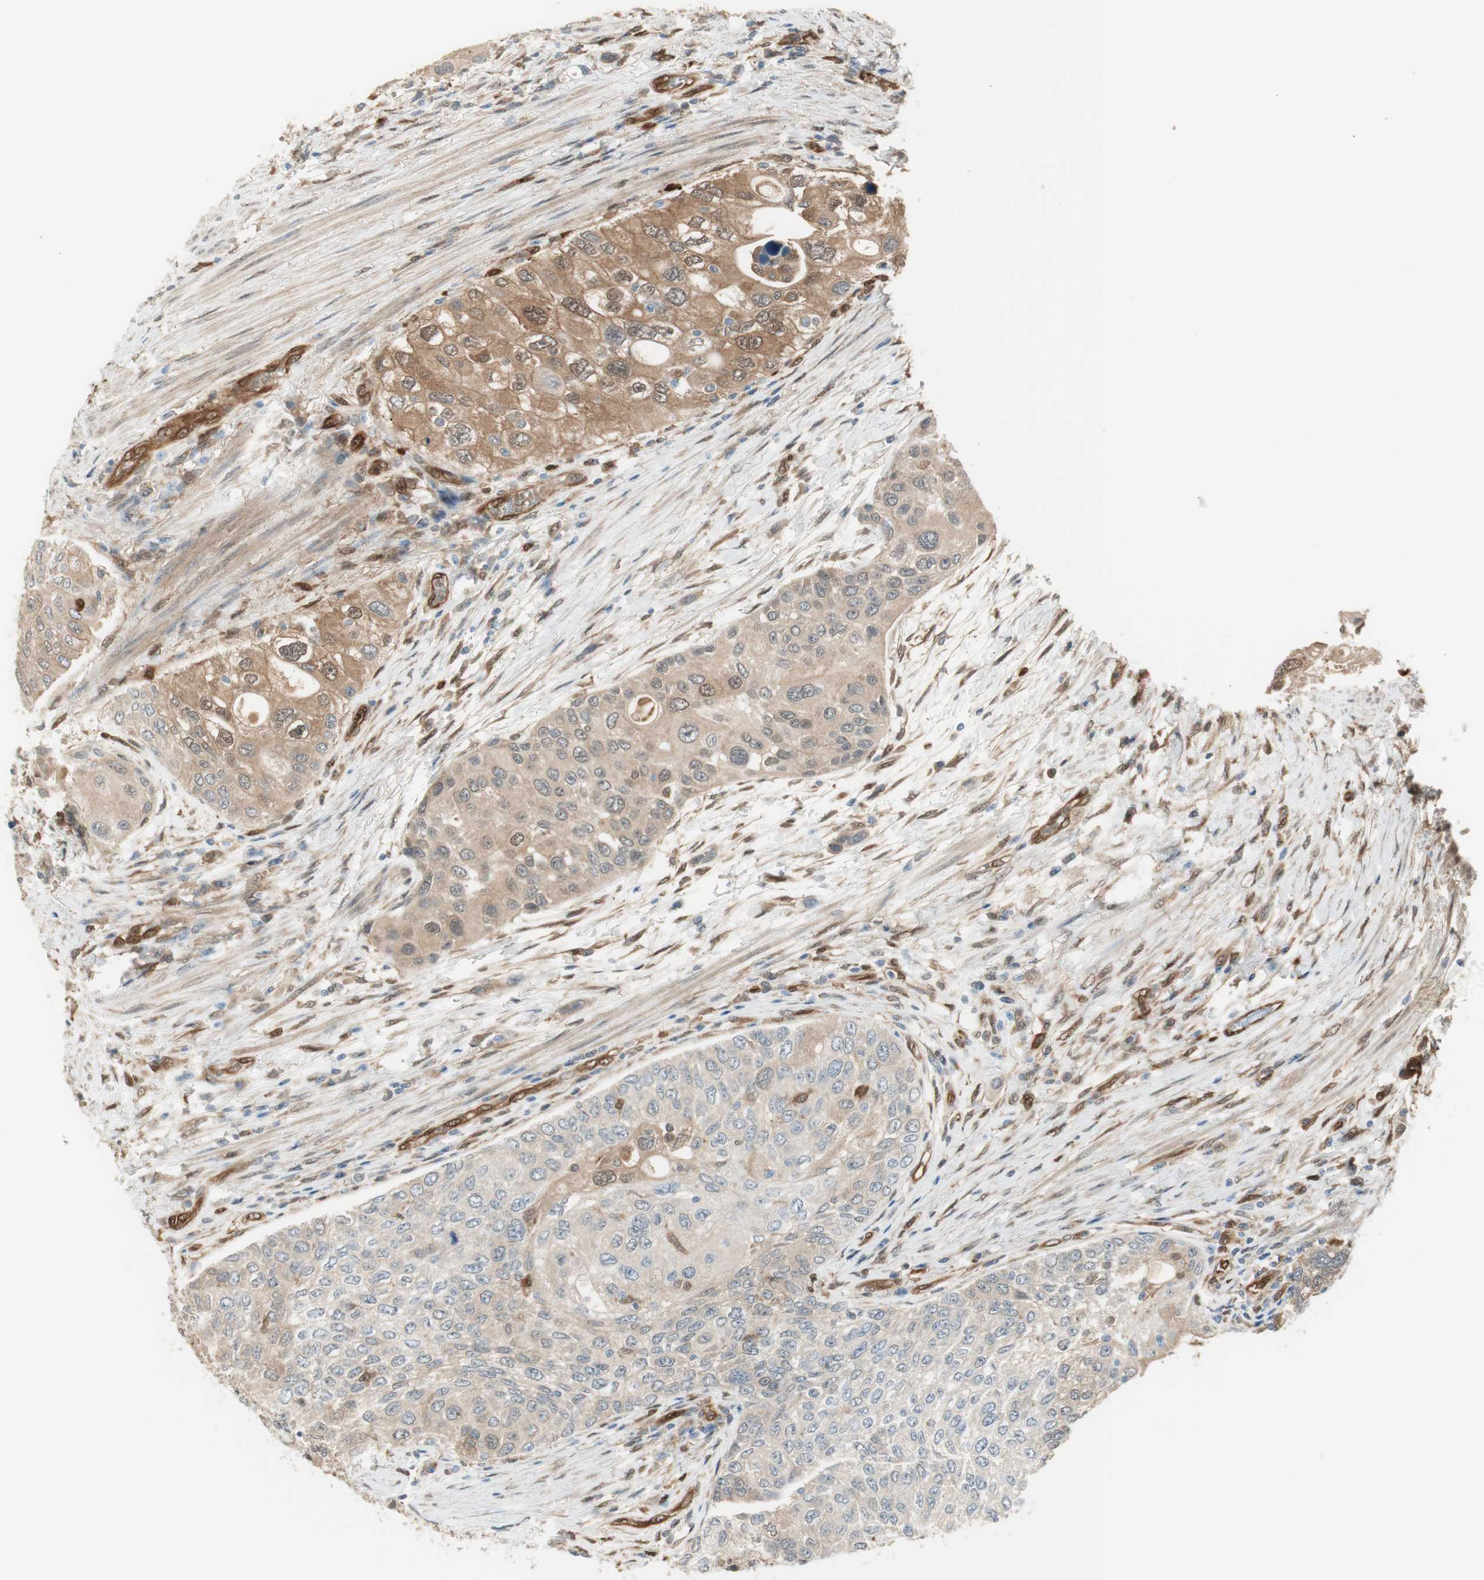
{"staining": {"intensity": "moderate", "quantity": ">75%", "location": "cytoplasmic/membranous,nuclear"}, "tissue": "urothelial cancer", "cell_type": "Tumor cells", "image_type": "cancer", "snomed": [{"axis": "morphology", "description": "Urothelial carcinoma, High grade"}, {"axis": "topography", "description": "Urinary bladder"}], "caption": "Immunohistochemistry (IHC) (DAB (3,3'-diaminobenzidine)) staining of urothelial carcinoma (high-grade) demonstrates moderate cytoplasmic/membranous and nuclear protein positivity in about >75% of tumor cells. (DAB (3,3'-diaminobenzidine) = brown stain, brightfield microscopy at high magnification).", "gene": "SERPINB6", "patient": {"sex": "female", "age": 56}}